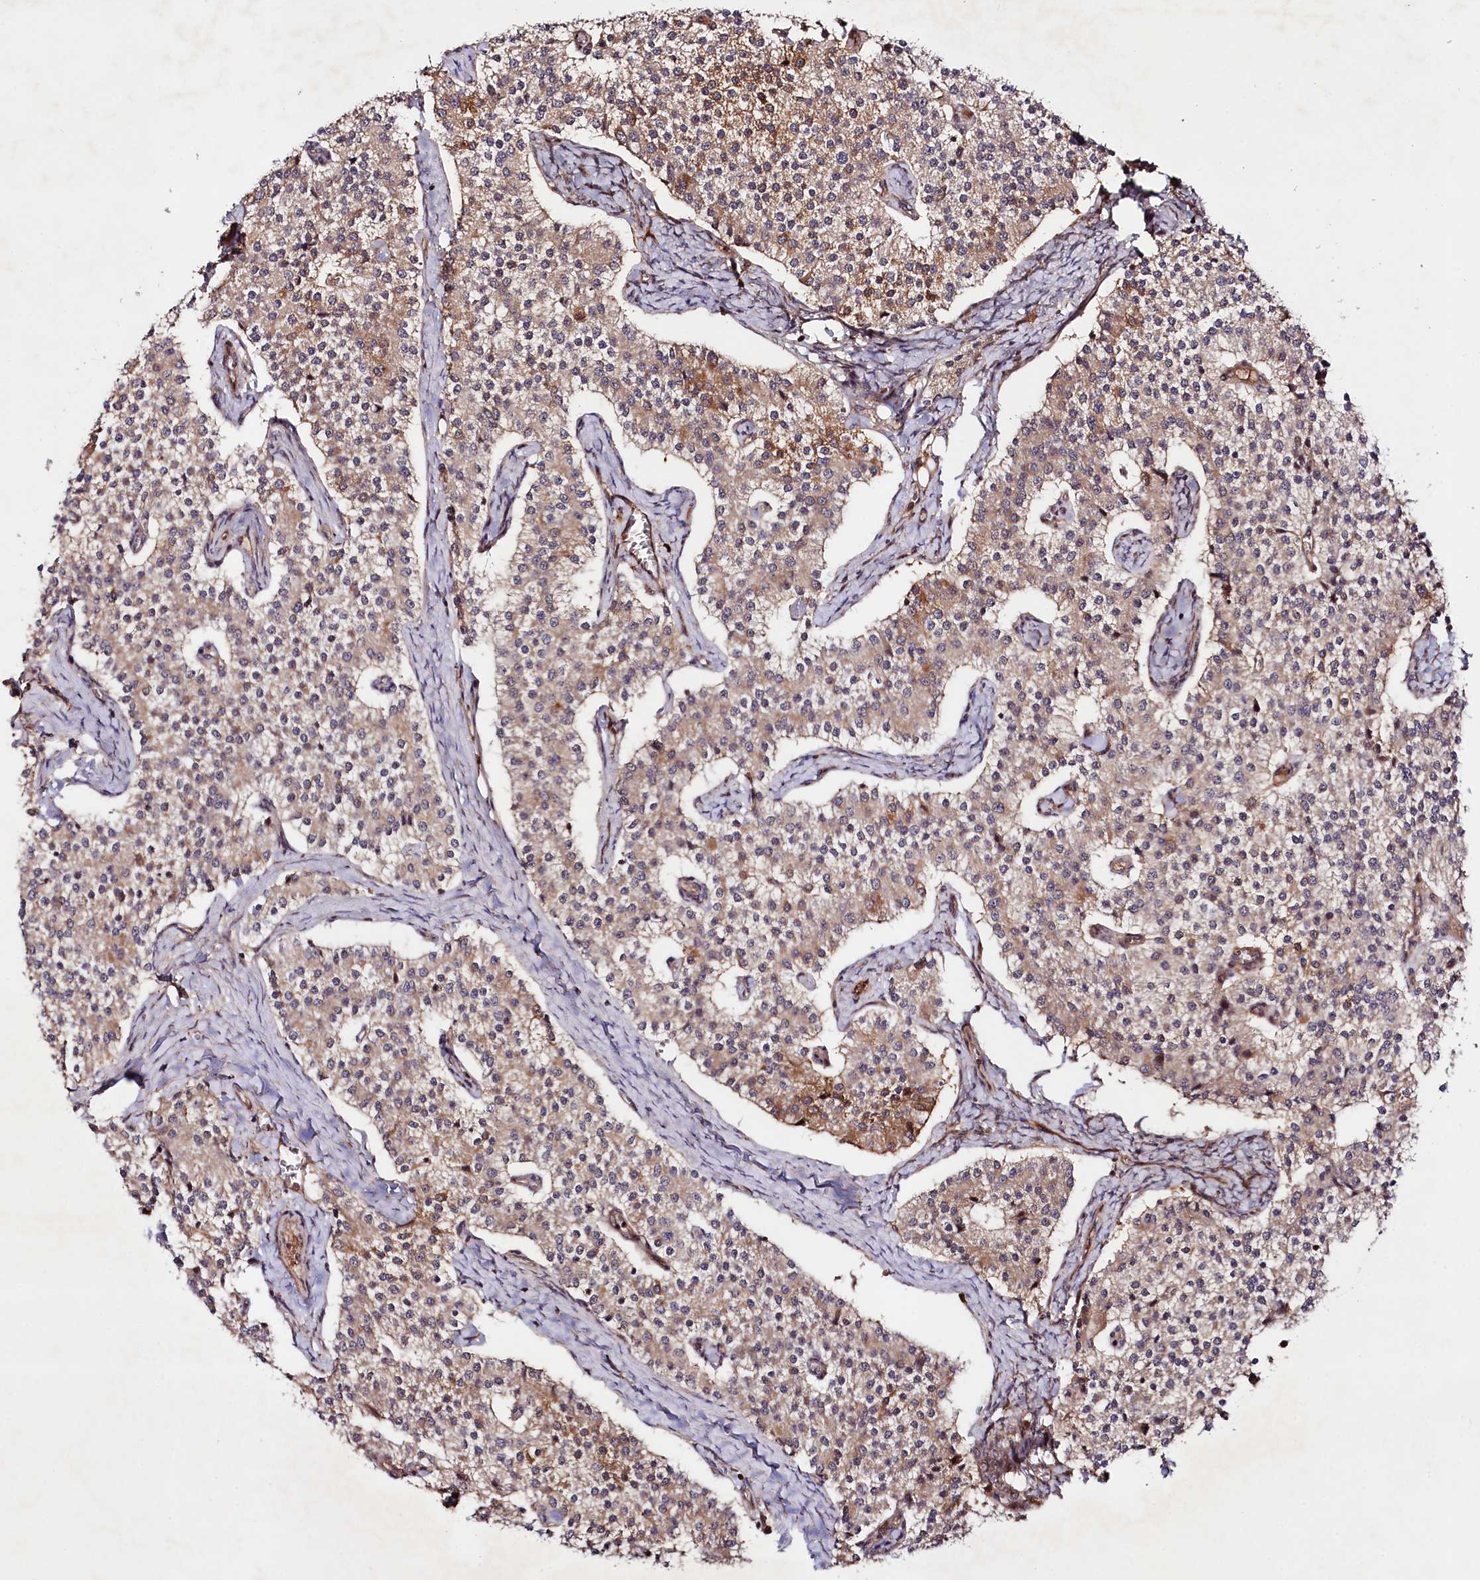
{"staining": {"intensity": "moderate", "quantity": "25%-75%", "location": "cytoplasmic/membranous"}, "tissue": "carcinoid", "cell_type": "Tumor cells", "image_type": "cancer", "snomed": [{"axis": "morphology", "description": "Carcinoid, malignant, NOS"}, {"axis": "topography", "description": "Colon"}], "caption": "The histopathology image shows staining of carcinoid, revealing moderate cytoplasmic/membranous protein positivity (brown color) within tumor cells. The protein of interest is stained brown, and the nuclei are stained in blue (DAB (3,3'-diaminobenzidine) IHC with brightfield microscopy, high magnification).", "gene": "NEDD1", "patient": {"sex": "female", "age": 52}}